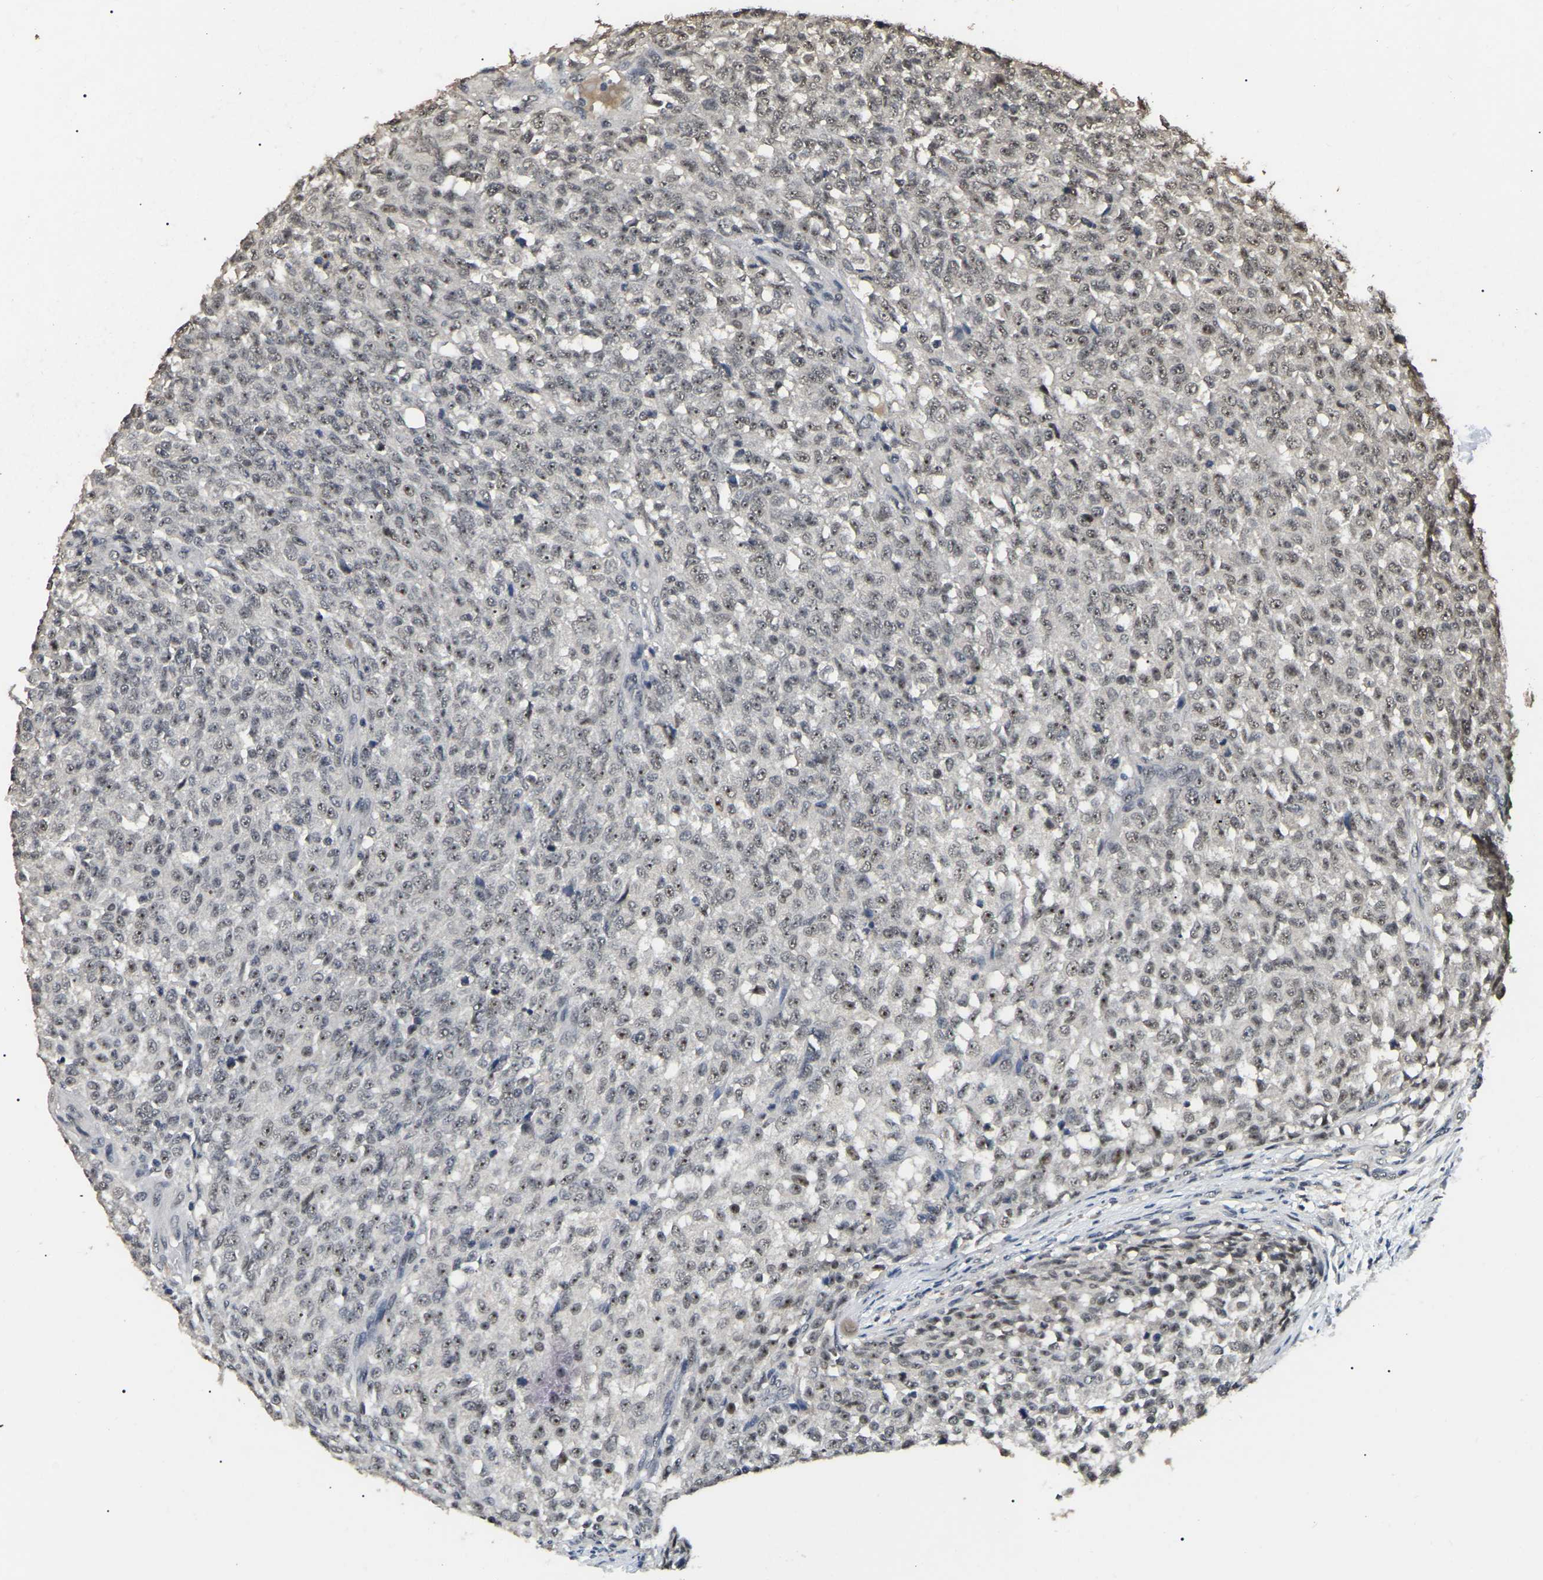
{"staining": {"intensity": "weak", "quantity": ">75%", "location": "nuclear"}, "tissue": "testis cancer", "cell_type": "Tumor cells", "image_type": "cancer", "snomed": [{"axis": "morphology", "description": "Seminoma, NOS"}, {"axis": "topography", "description": "Testis"}], "caption": "IHC image of neoplastic tissue: human testis cancer stained using immunohistochemistry displays low levels of weak protein expression localized specifically in the nuclear of tumor cells, appearing as a nuclear brown color.", "gene": "PPM1E", "patient": {"sex": "male", "age": 59}}